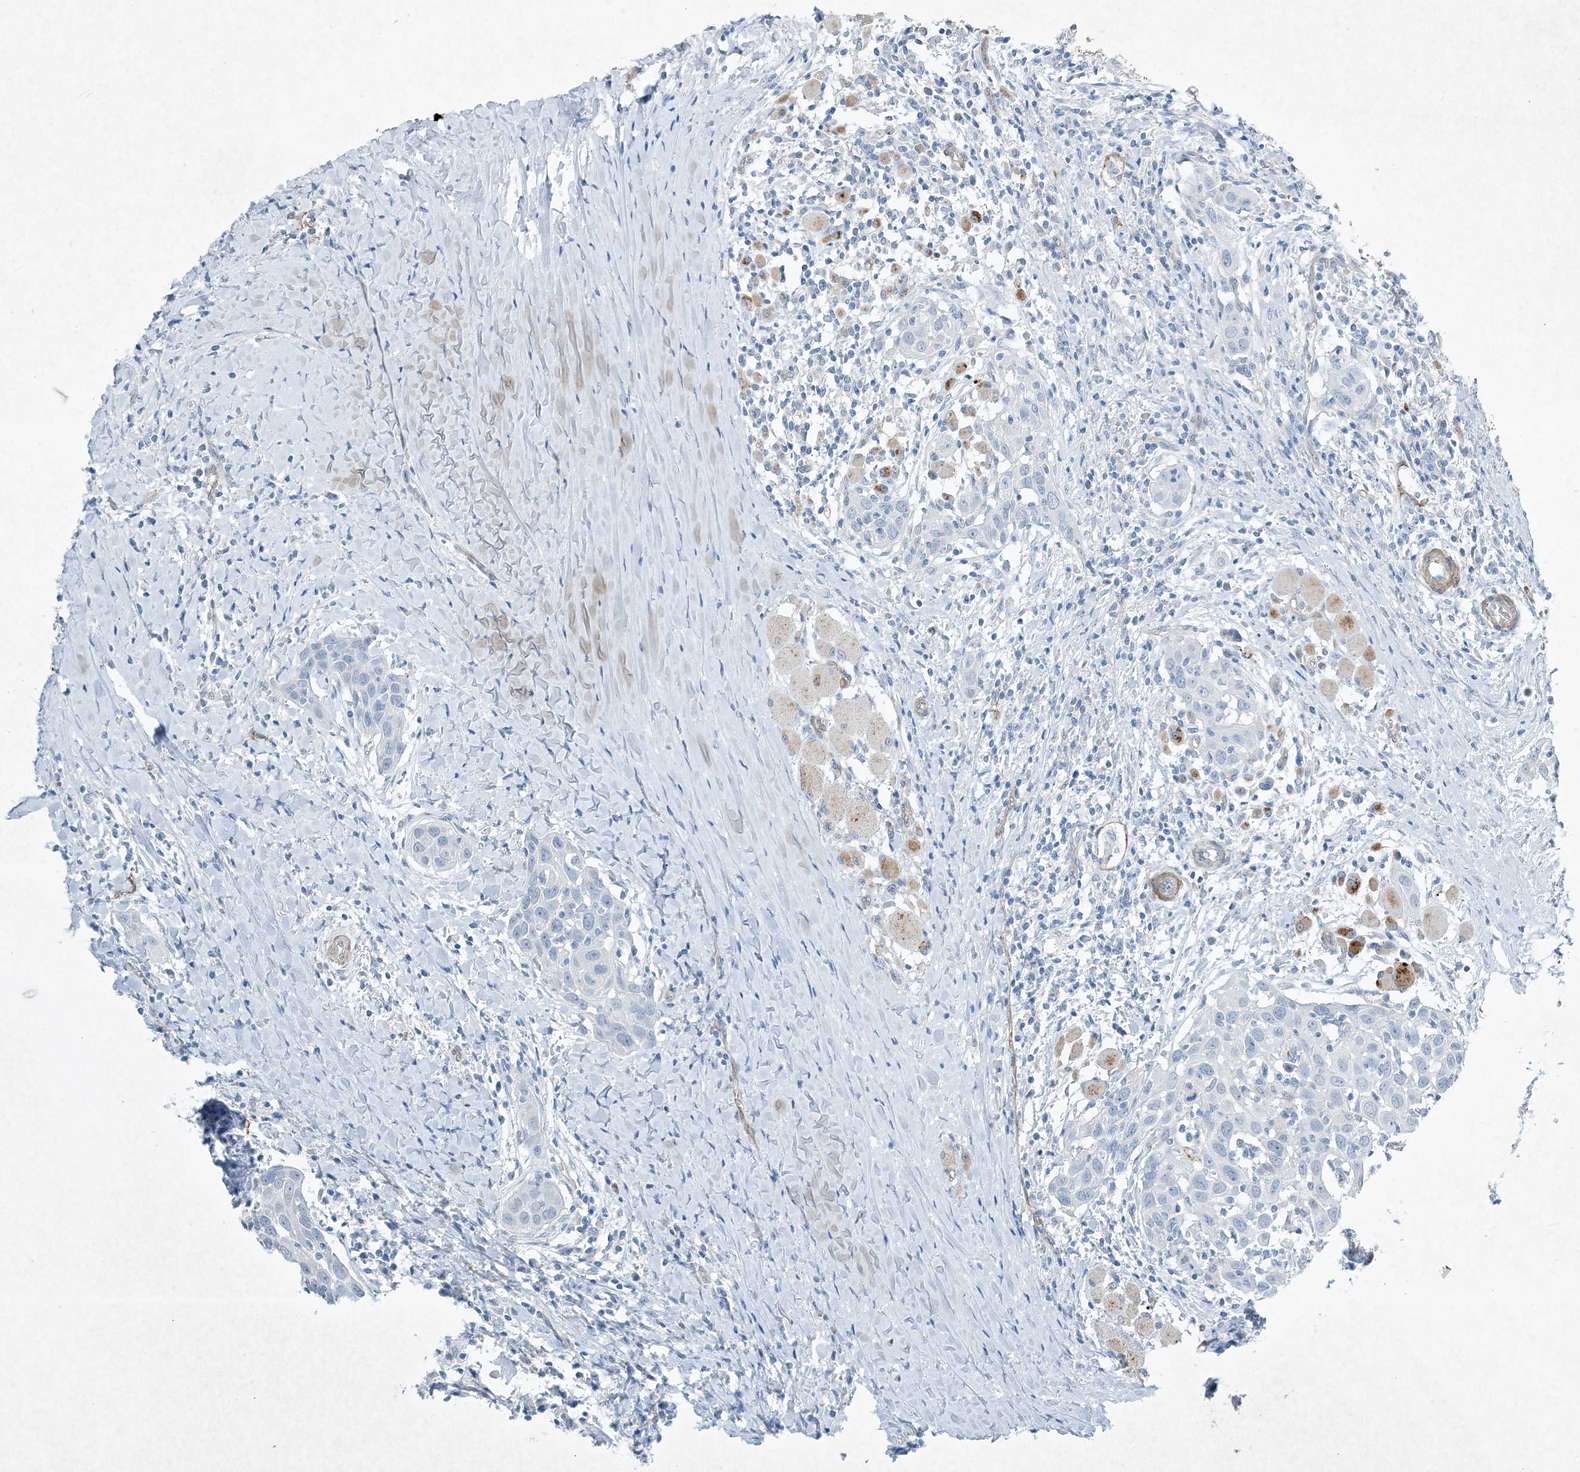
{"staining": {"intensity": "negative", "quantity": "none", "location": "none"}, "tissue": "head and neck cancer", "cell_type": "Tumor cells", "image_type": "cancer", "snomed": [{"axis": "morphology", "description": "Squamous cell carcinoma, NOS"}, {"axis": "topography", "description": "Oral tissue"}, {"axis": "topography", "description": "Head-Neck"}], "caption": "Immunohistochemical staining of human head and neck cancer shows no significant staining in tumor cells. (DAB (3,3'-diaminobenzidine) immunohistochemistry visualized using brightfield microscopy, high magnification).", "gene": "PGM5", "patient": {"sex": "female", "age": 50}}